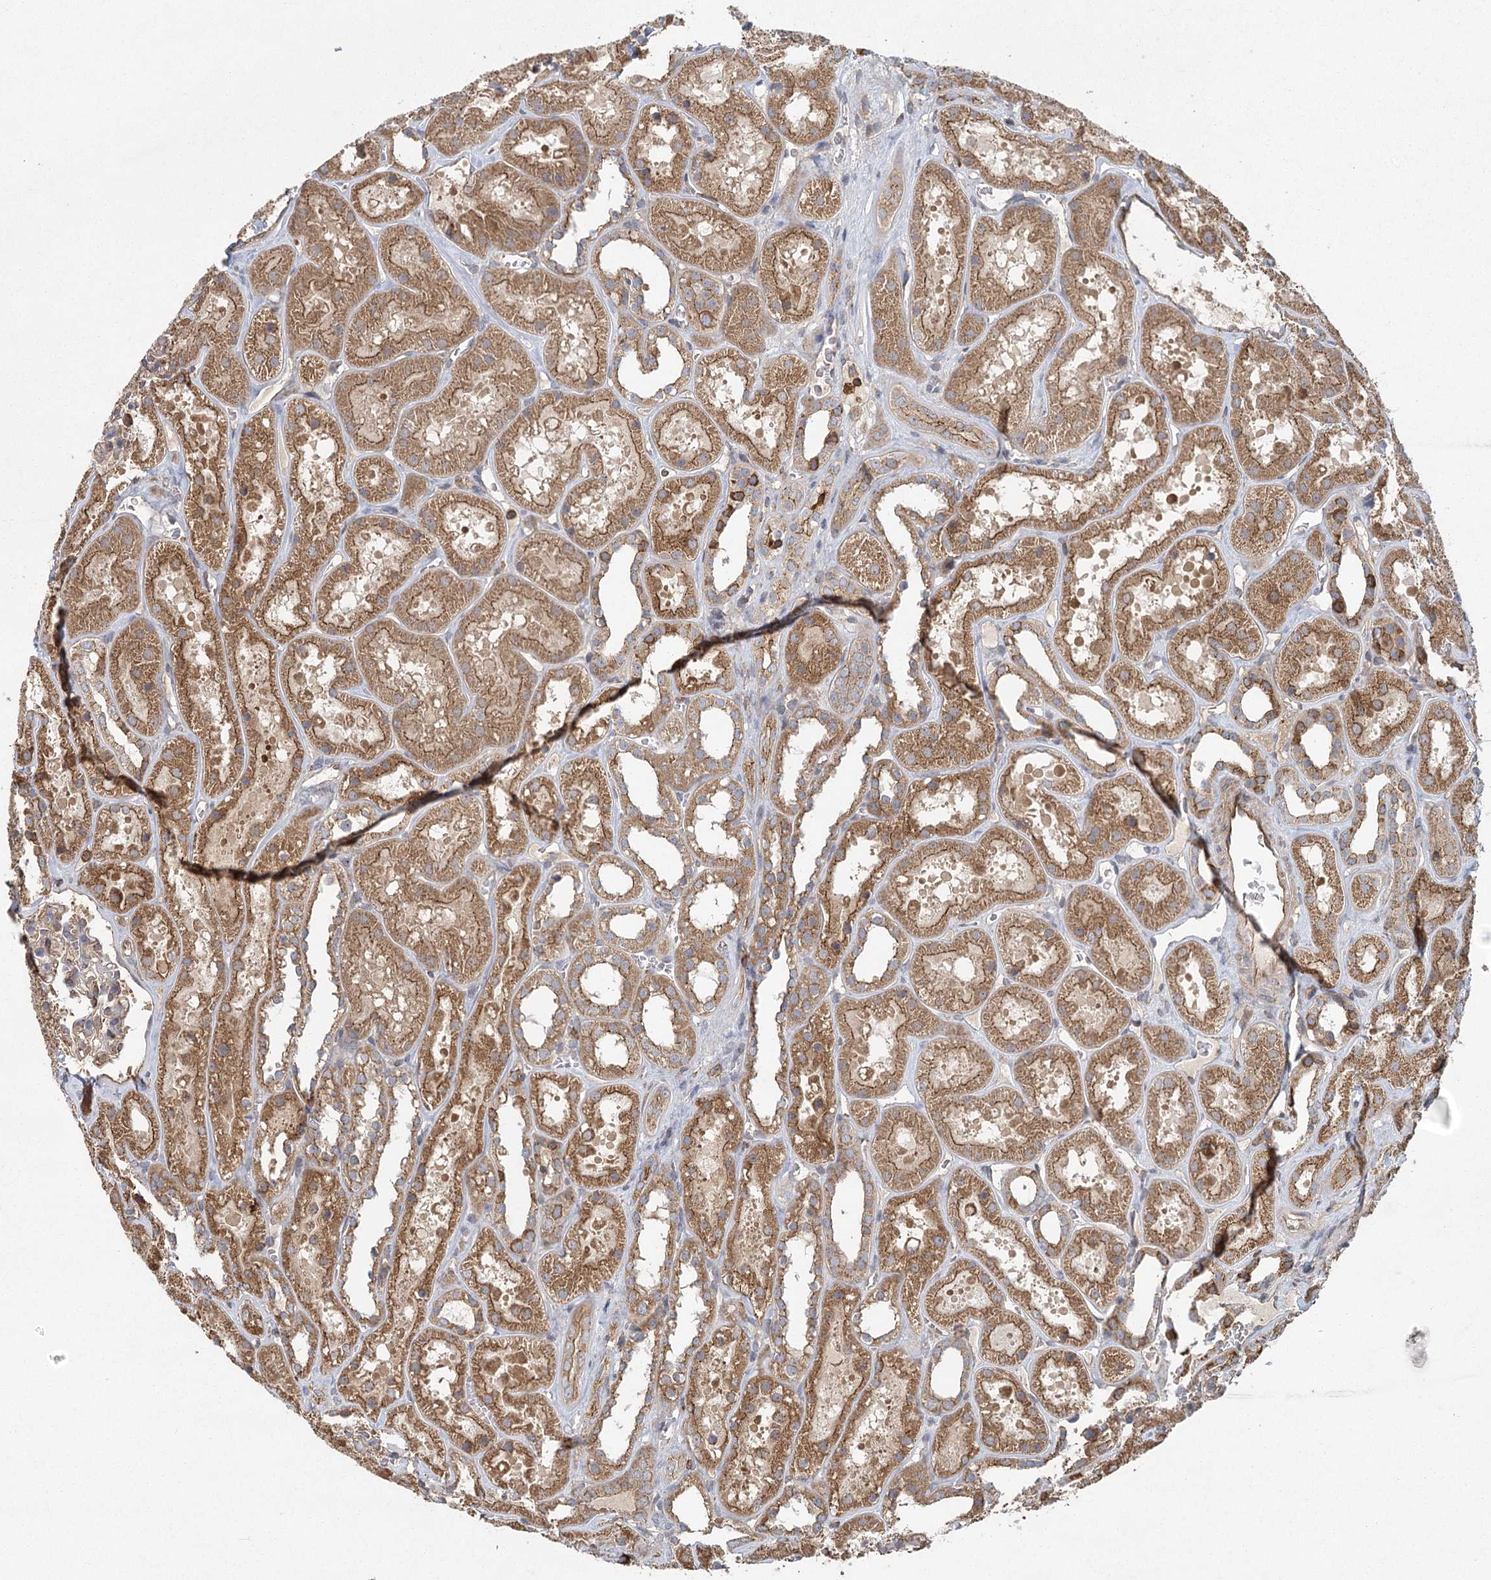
{"staining": {"intensity": "weak", "quantity": "25%-75%", "location": "cytoplasmic/membranous"}, "tissue": "kidney", "cell_type": "Cells in glomeruli", "image_type": "normal", "snomed": [{"axis": "morphology", "description": "Normal tissue, NOS"}, {"axis": "topography", "description": "Kidney"}], "caption": "Immunohistochemical staining of unremarkable kidney displays low levels of weak cytoplasmic/membranous positivity in about 25%-75% of cells in glomeruli.", "gene": "PLEKHA7", "patient": {"sex": "female", "age": 41}}